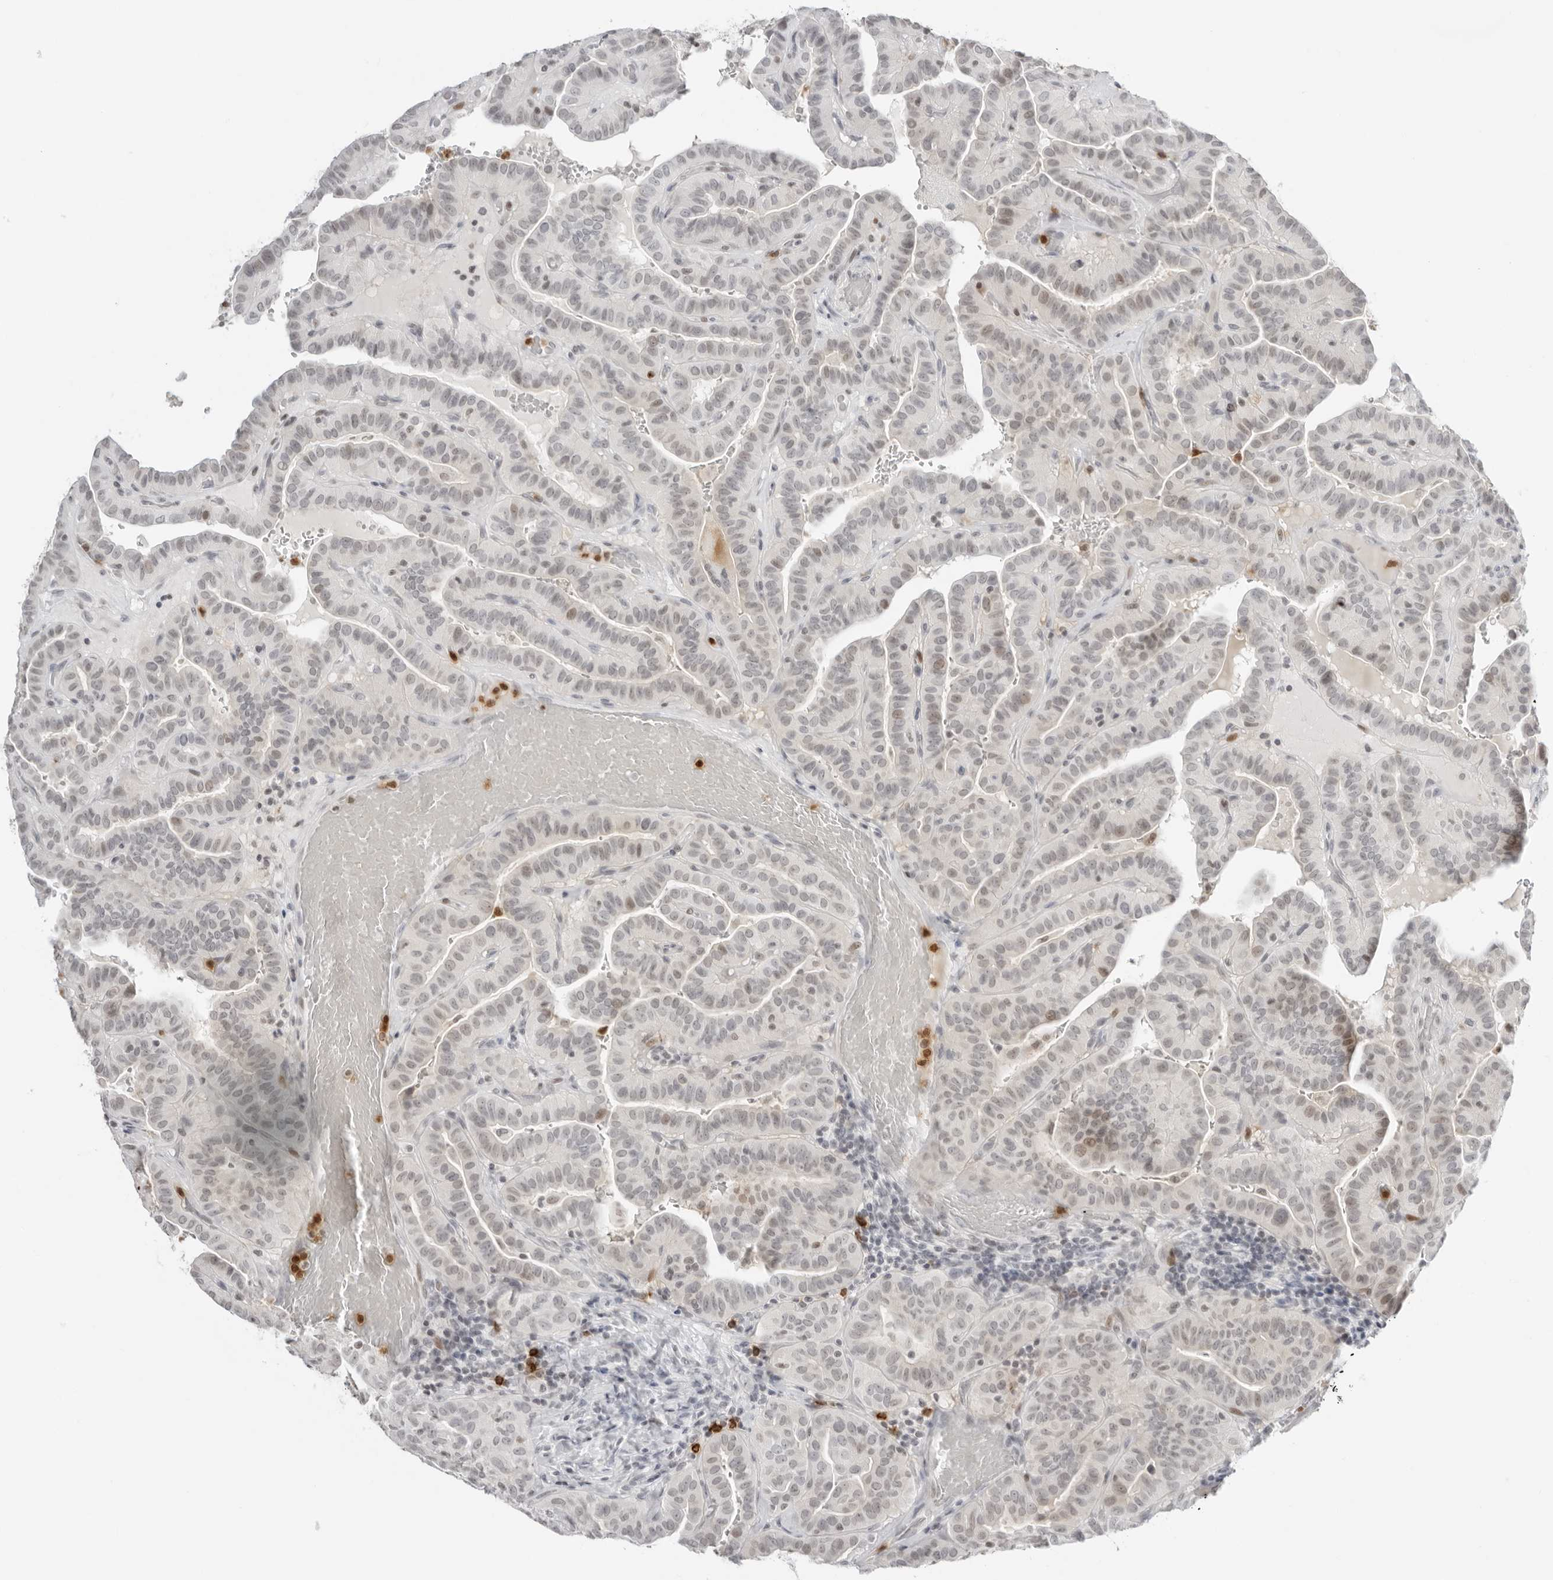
{"staining": {"intensity": "weak", "quantity": "<25%", "location": "nuclear"}, "tissue": "thyroid cancer", "cell_type": "Tumor cells", "image_type": "cancer", "snomed": [{"axis": "morphology", "description": "Papillary adenocarcinoma, NOS"}, {"axis": "topography", "description": "Thyroid gland"}], "caption": "Histopathology image shows no significant protein staining in tumor cells of thyroid papillary adenocarcinoma.", "gene": "RNF146", "patient": {"sex": "male", "age": 77}}